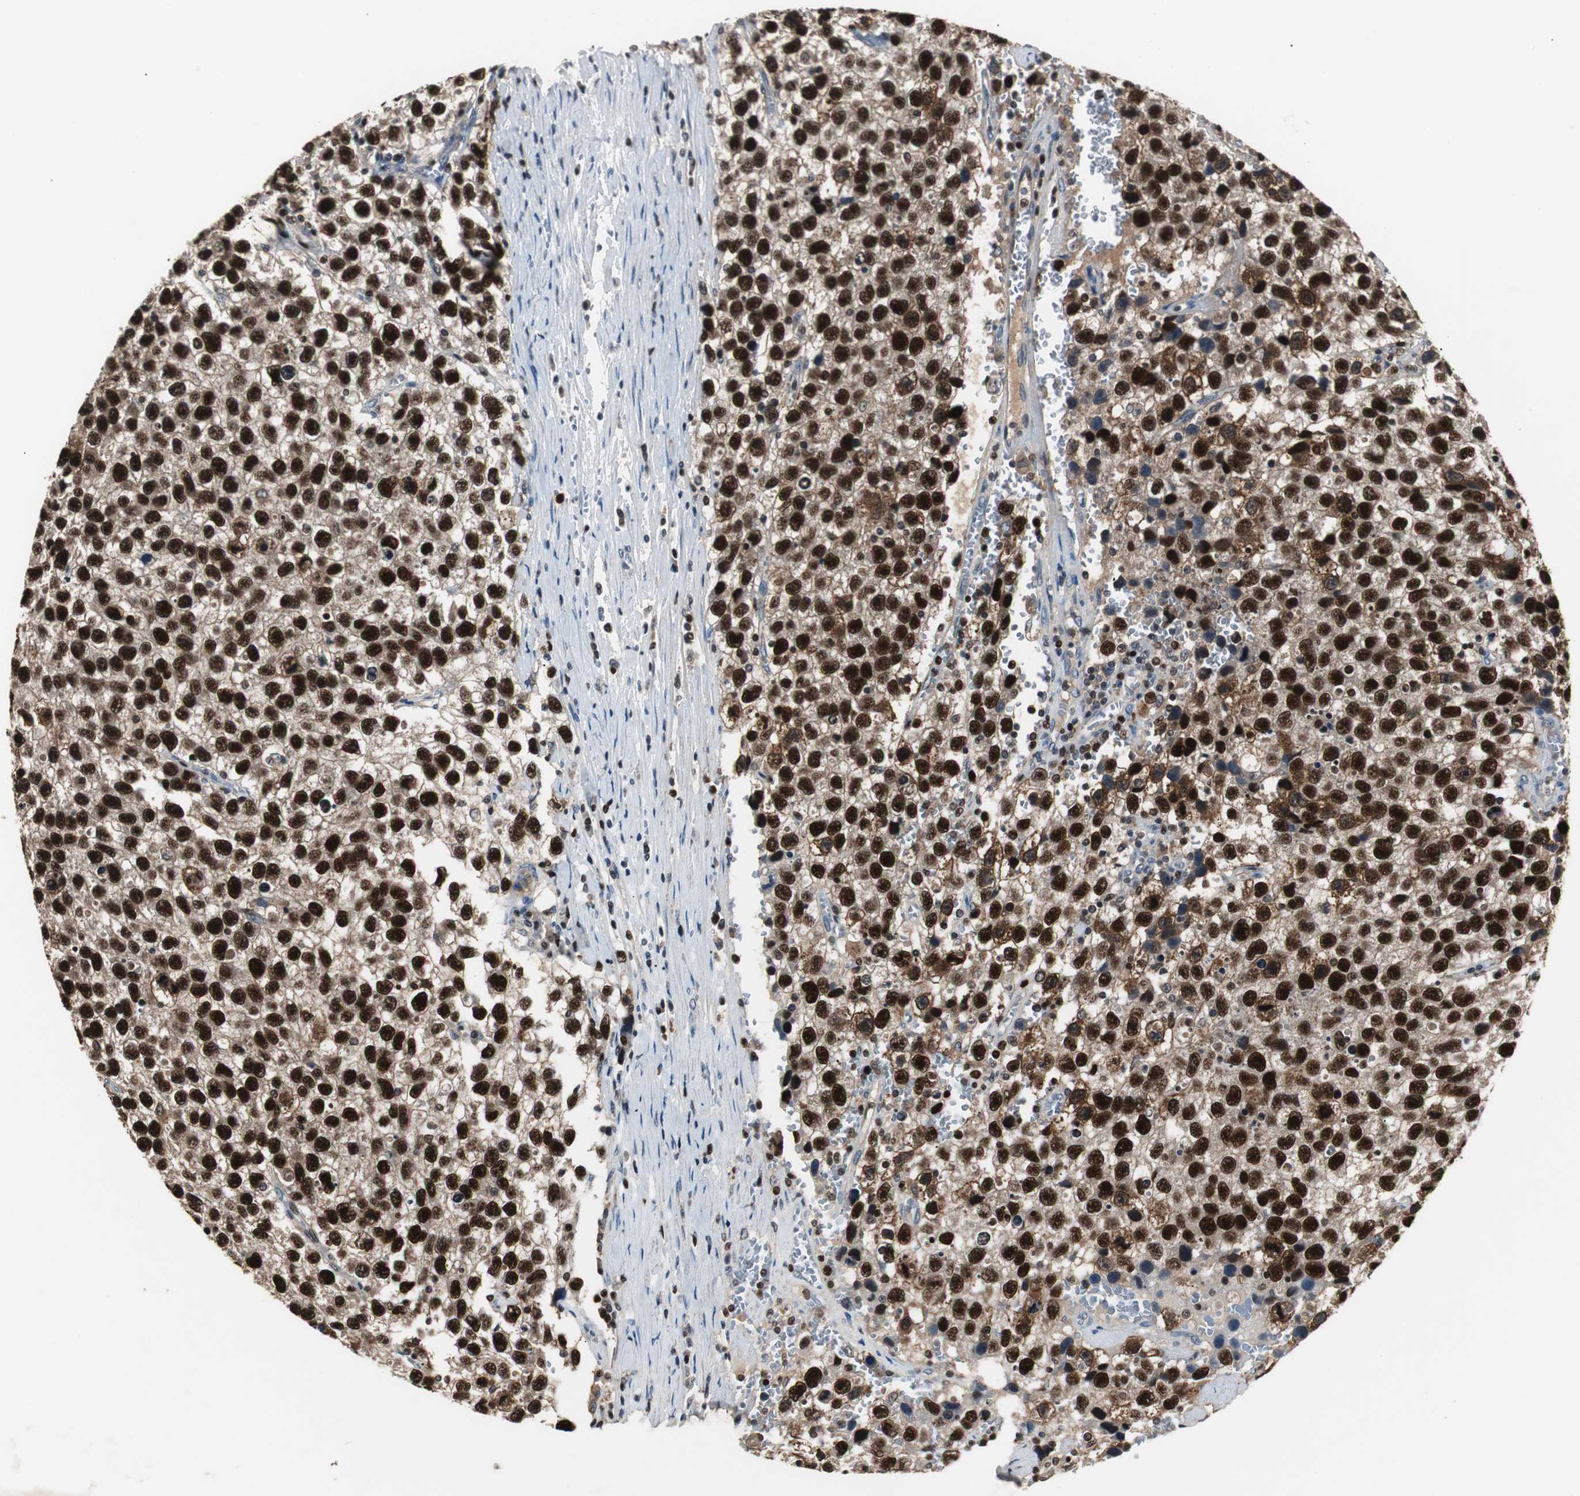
{"staining": {"intensity": "strong", "quantity": ">75%", "location": "nuclear"}, "tissue": "testis cancer", "cell_type": "Tumor cells", "image_type": "cancer", "snomed": [{"axis": "morphology", "description": "Seminoma, NOS"}, {"axis": "topography", "description": "Testis"}], "caption": "IHC histopathology image of seminoma (testis) stained for a protein (brown), which shows high levels of strong nuclear expression in about >75% of tumor cells.", "gene": "FEN1", "patient": {"sex": "male", "age": 33}}